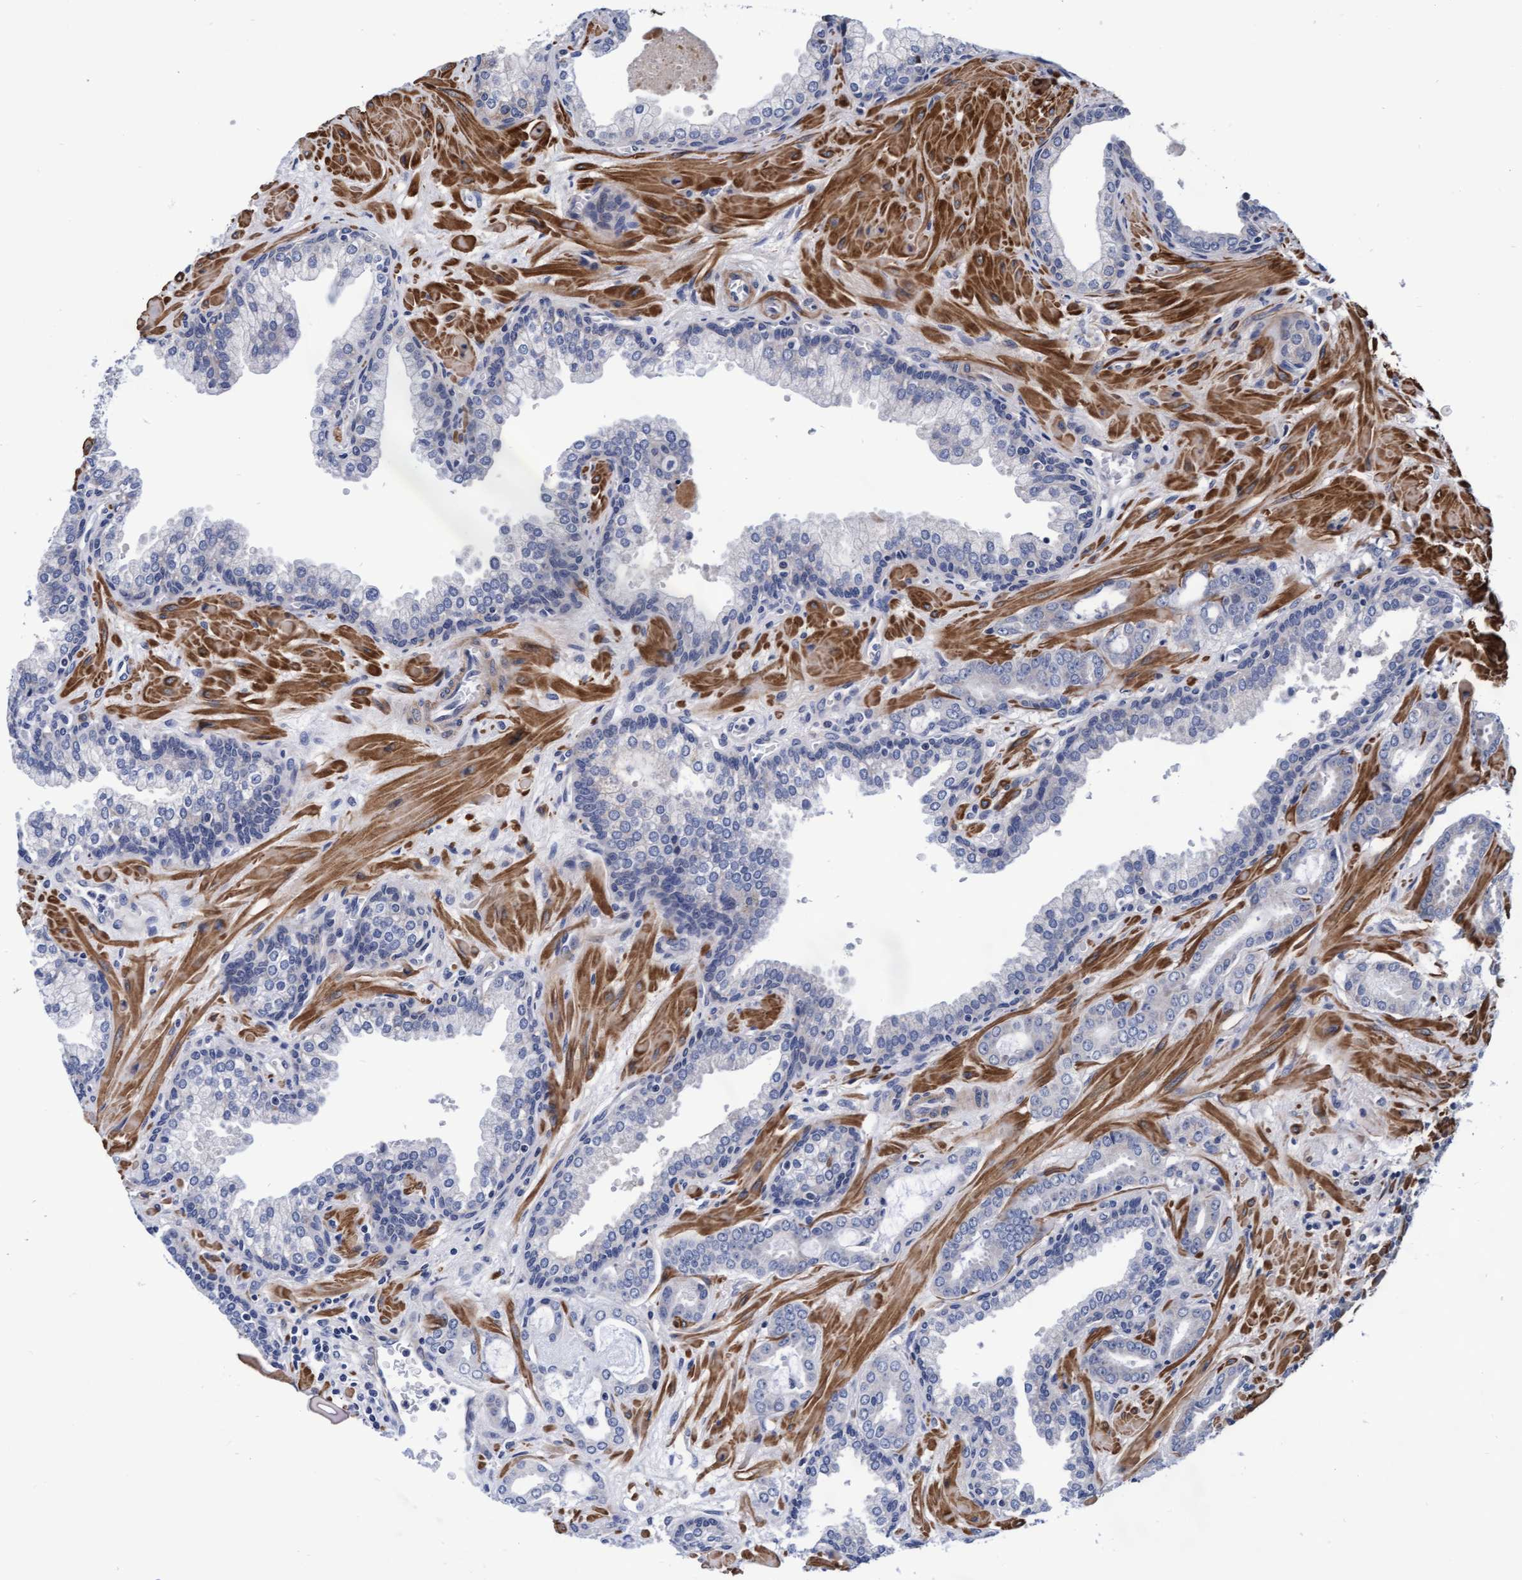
{"staining": {"intensity": "negative", "quantity": "none", "location": "none"}, "tissue": "prostate cancer", "cell_type": "Tumor cells", "image_type": "cancer", "snomed": [{"axis": "morphology", "description": "Adenocarcinoma, Low grade"}, {"axis": "topography", "description": "Prostate"}], "caption": "The IHC image has no significant positivity in tumor cells of prostate cancer (adenocarcinoma (low-grade)) tissue.", "gene": "EFCAB13", "patient": {"sex": "male", "age": 53}}